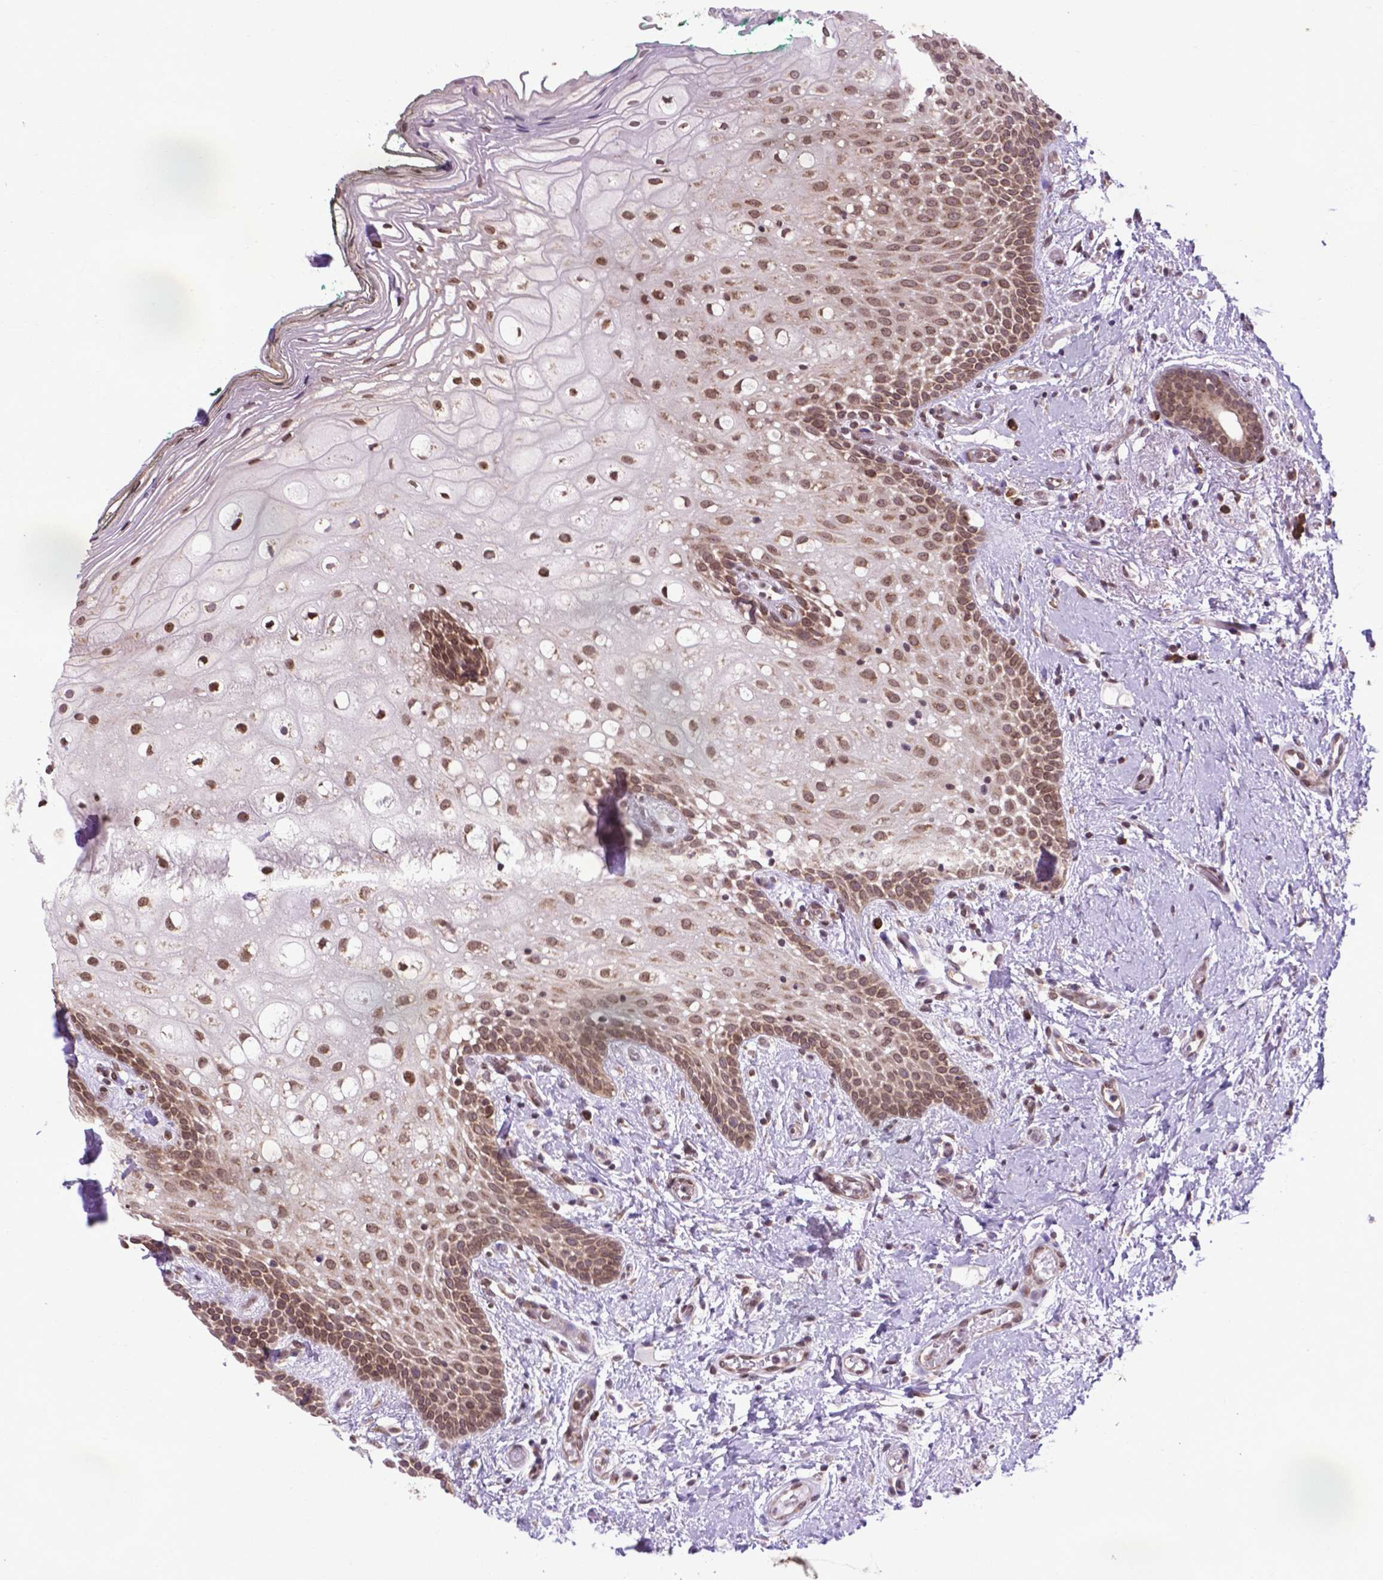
{"staining": {"intensity": "moderate", "quantity": ">75%", "location": "cytoplasmic/membranous,nuclear"}, "tissue": "oral mucosa", "cell_type": "Squamous epithelial cells", "image_type": "normal", "snomed": [{"axis": "morphology", "description": "Normal tissue, NOS"}, {"axis": "topography", "description": "Oral tissue"}], "caption": "Protein analysis of unremarkable oral mucosa reveals moderate cytoplasmic/membranous,nuclear expression in about >75% of squamous epithelial cells.", "gene": "ENSG00000269590", "patient": {"sex": "female", "age": 83}}